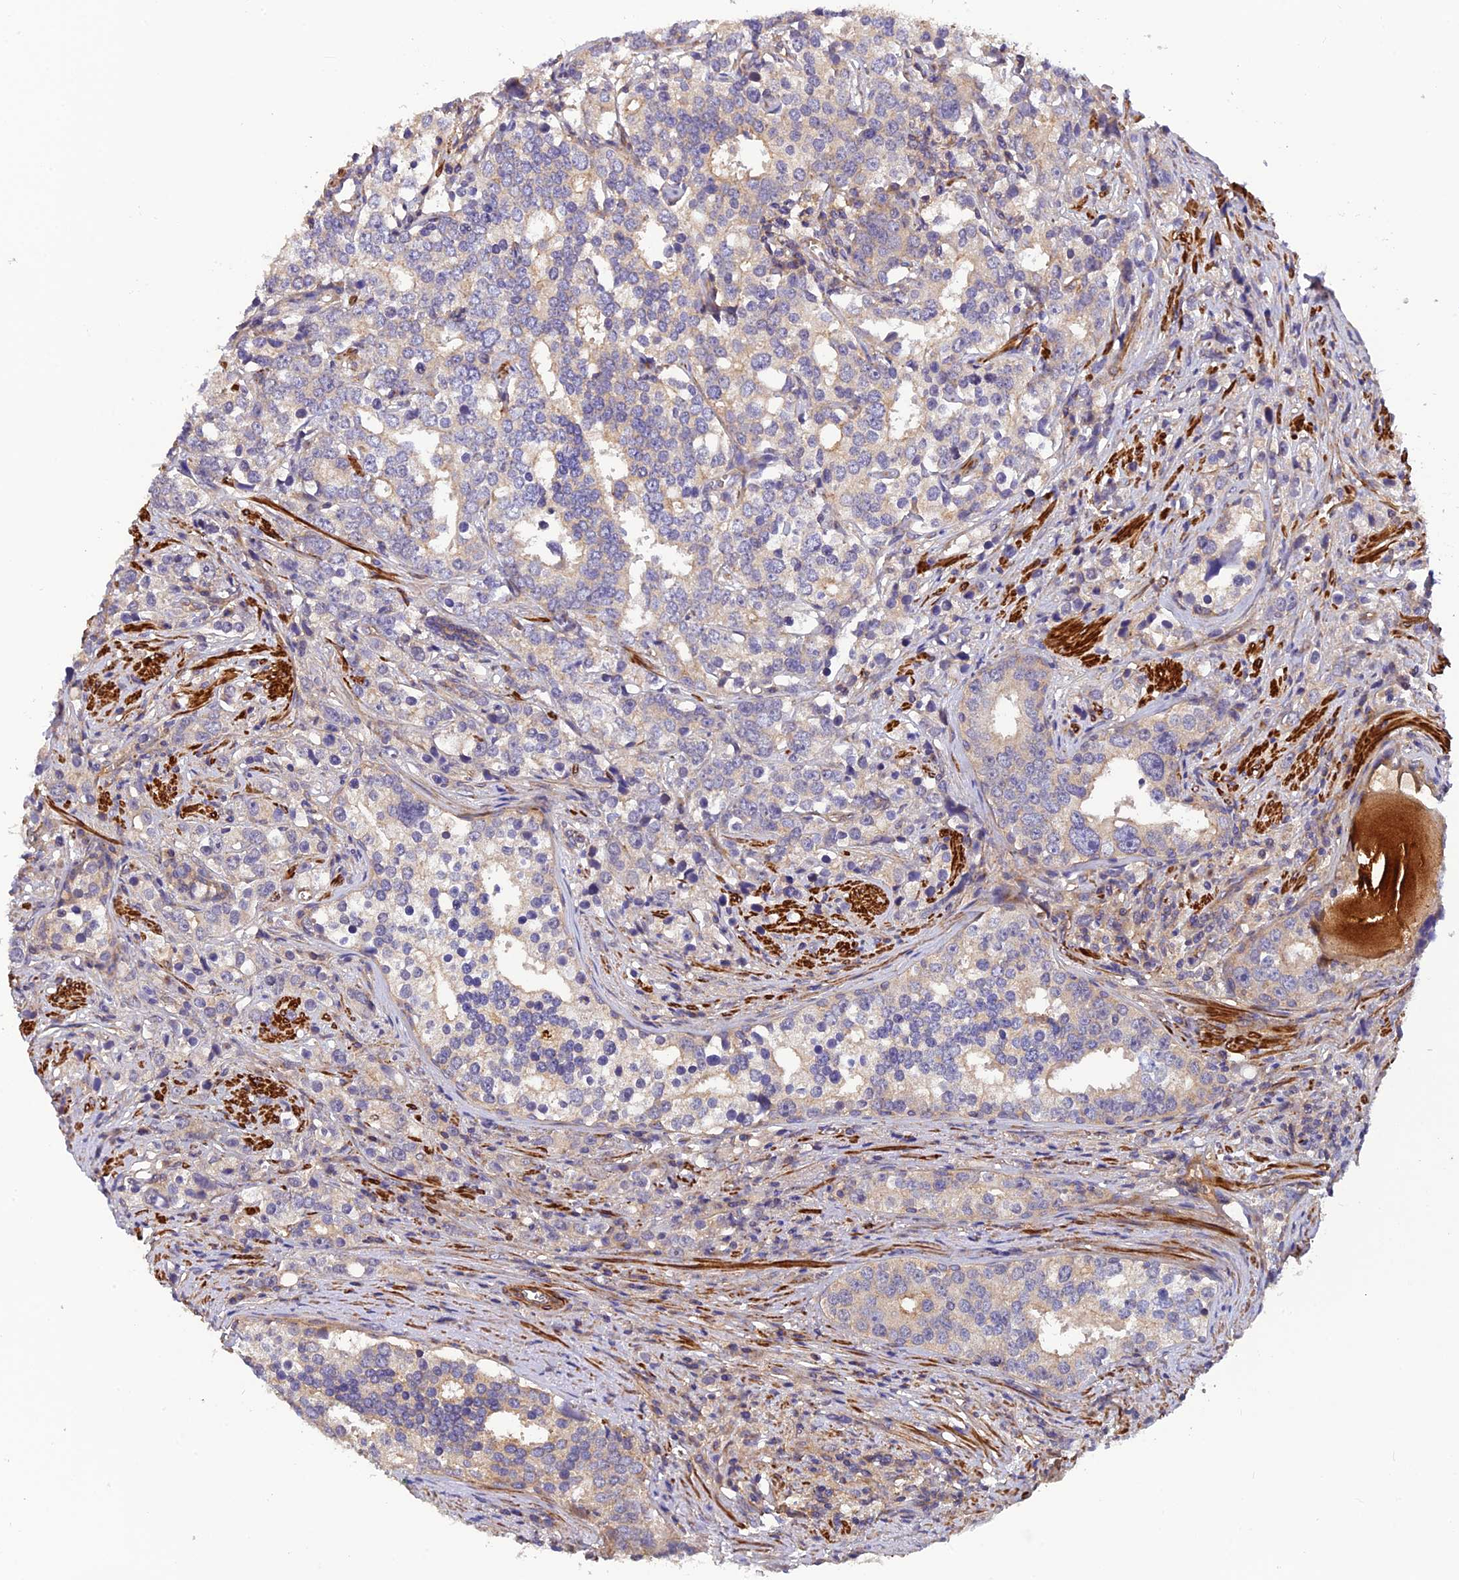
{"staining": {"intensity": "weak", "quantity": "<25%", "location": "cytoplasmic/membranous"}, "tissue": "prostate cancer", "cell_type": "Tumor cells", "image_type": "cancer", "snomed": [{"axis": "morphology", "description": "Adenocarcinoma, High grade"}, {"axis": "topography", "description": "Prostate"}], "caption": "Immunohistochemical staining of prostate adenocarcinoma (high-grade) reveals no significant positivity in tumor cells.", "gene": "ADAMTS15", "patient": {"sex": "male", "age": 71}}